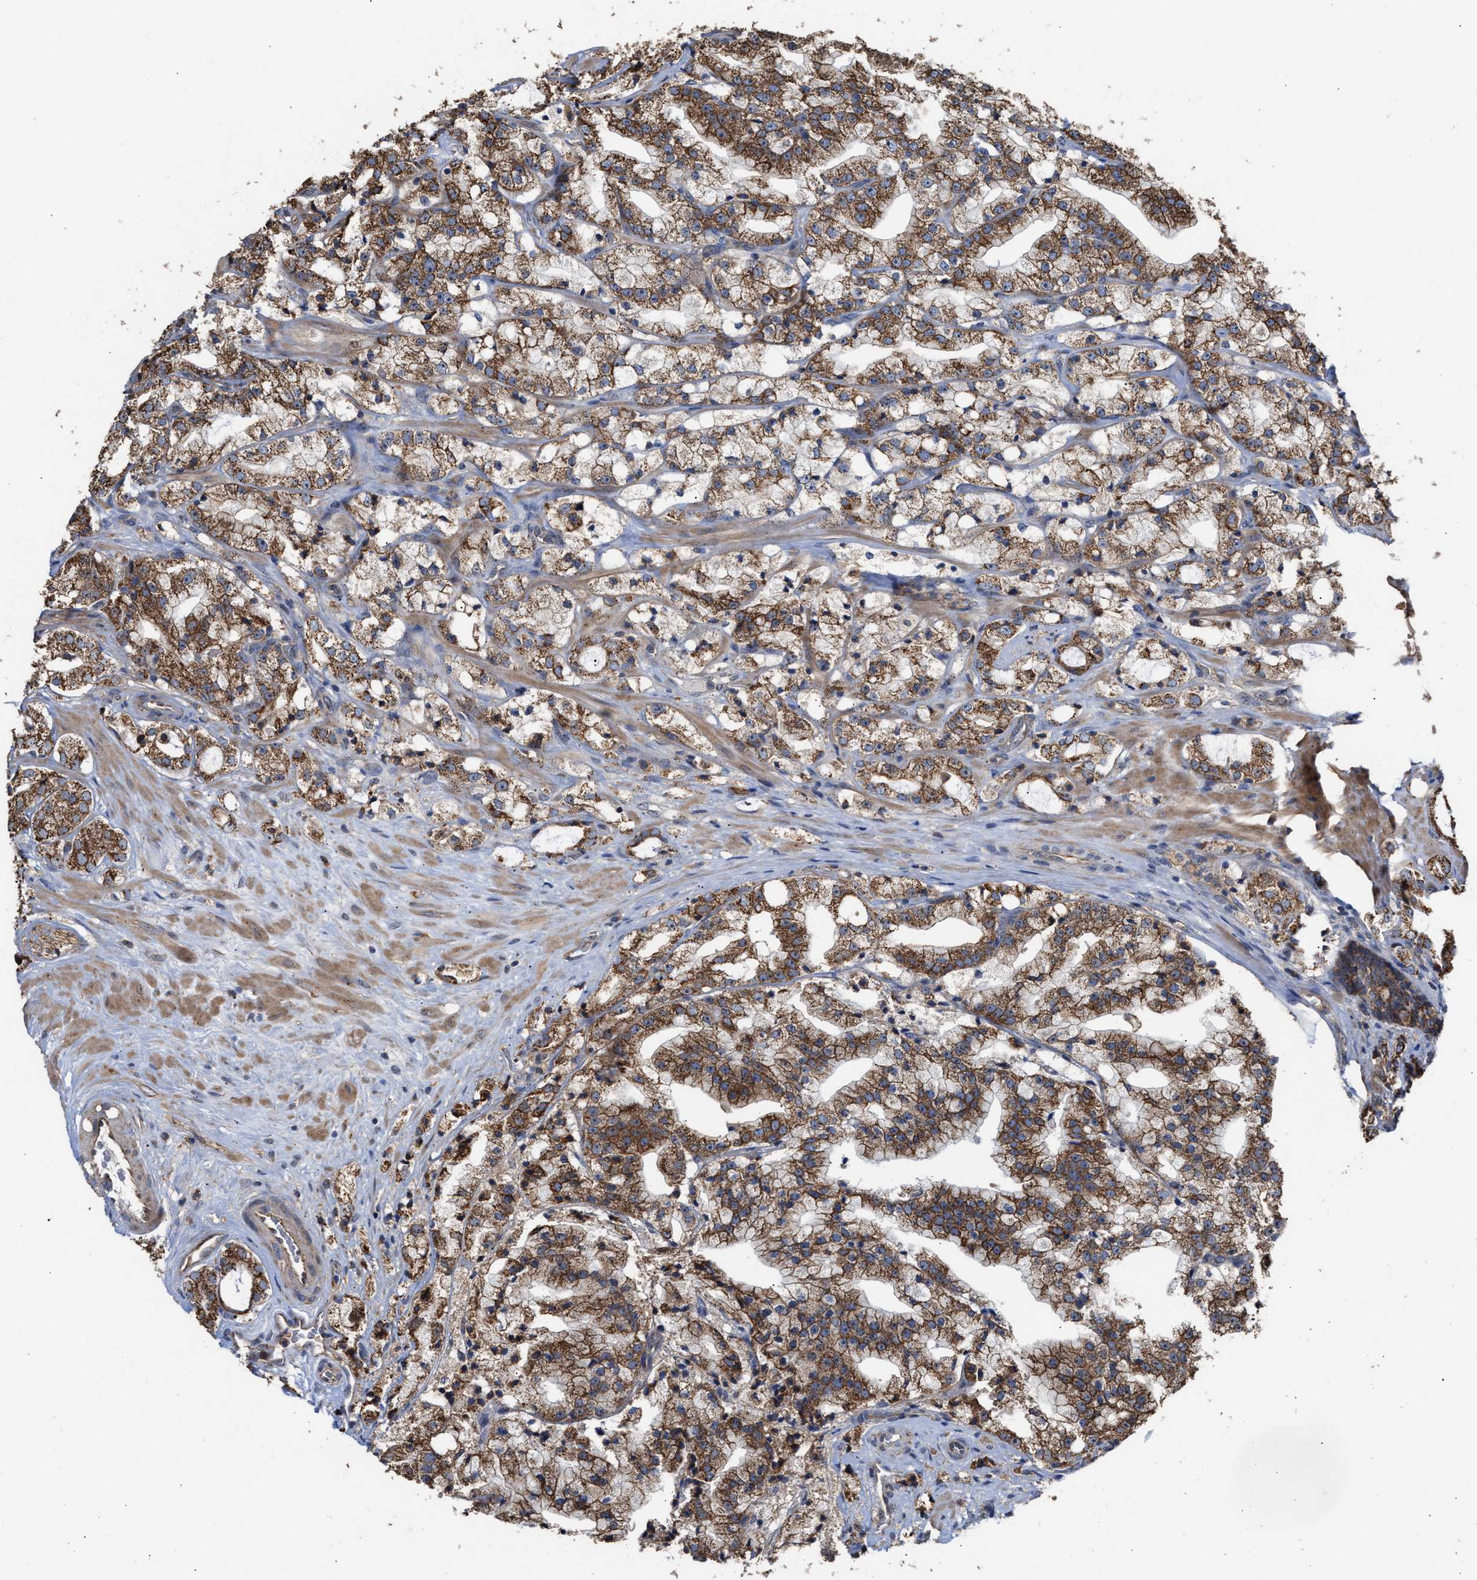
{"staining": {"intensity": "strong", "quantity": ">75%", "location": "cytoplasmic/membranous"}, "tissue": "prostate cancer", "cell_type": "Tumor cells", "image_type": "cancer", "snomed": [{"axis": "morphology", "description": "Adenocarcinoma, High grade"}, {"axis": "topography", "description": "Prostate"}], "caption": "Immunohistochemistry (IHC) photomicrograph of neoplastic tissue: human prostate adenocarcinoma (high-grade) stained using IHC exhibits high levels of strong protein expression localized specifically in the cytoplasmic/membranous of tumor cells, appearing as a cytoplasmic/membranous brown color.", "gene": "EXOSC2", "patient": {"sex": "male", "age": 64}}